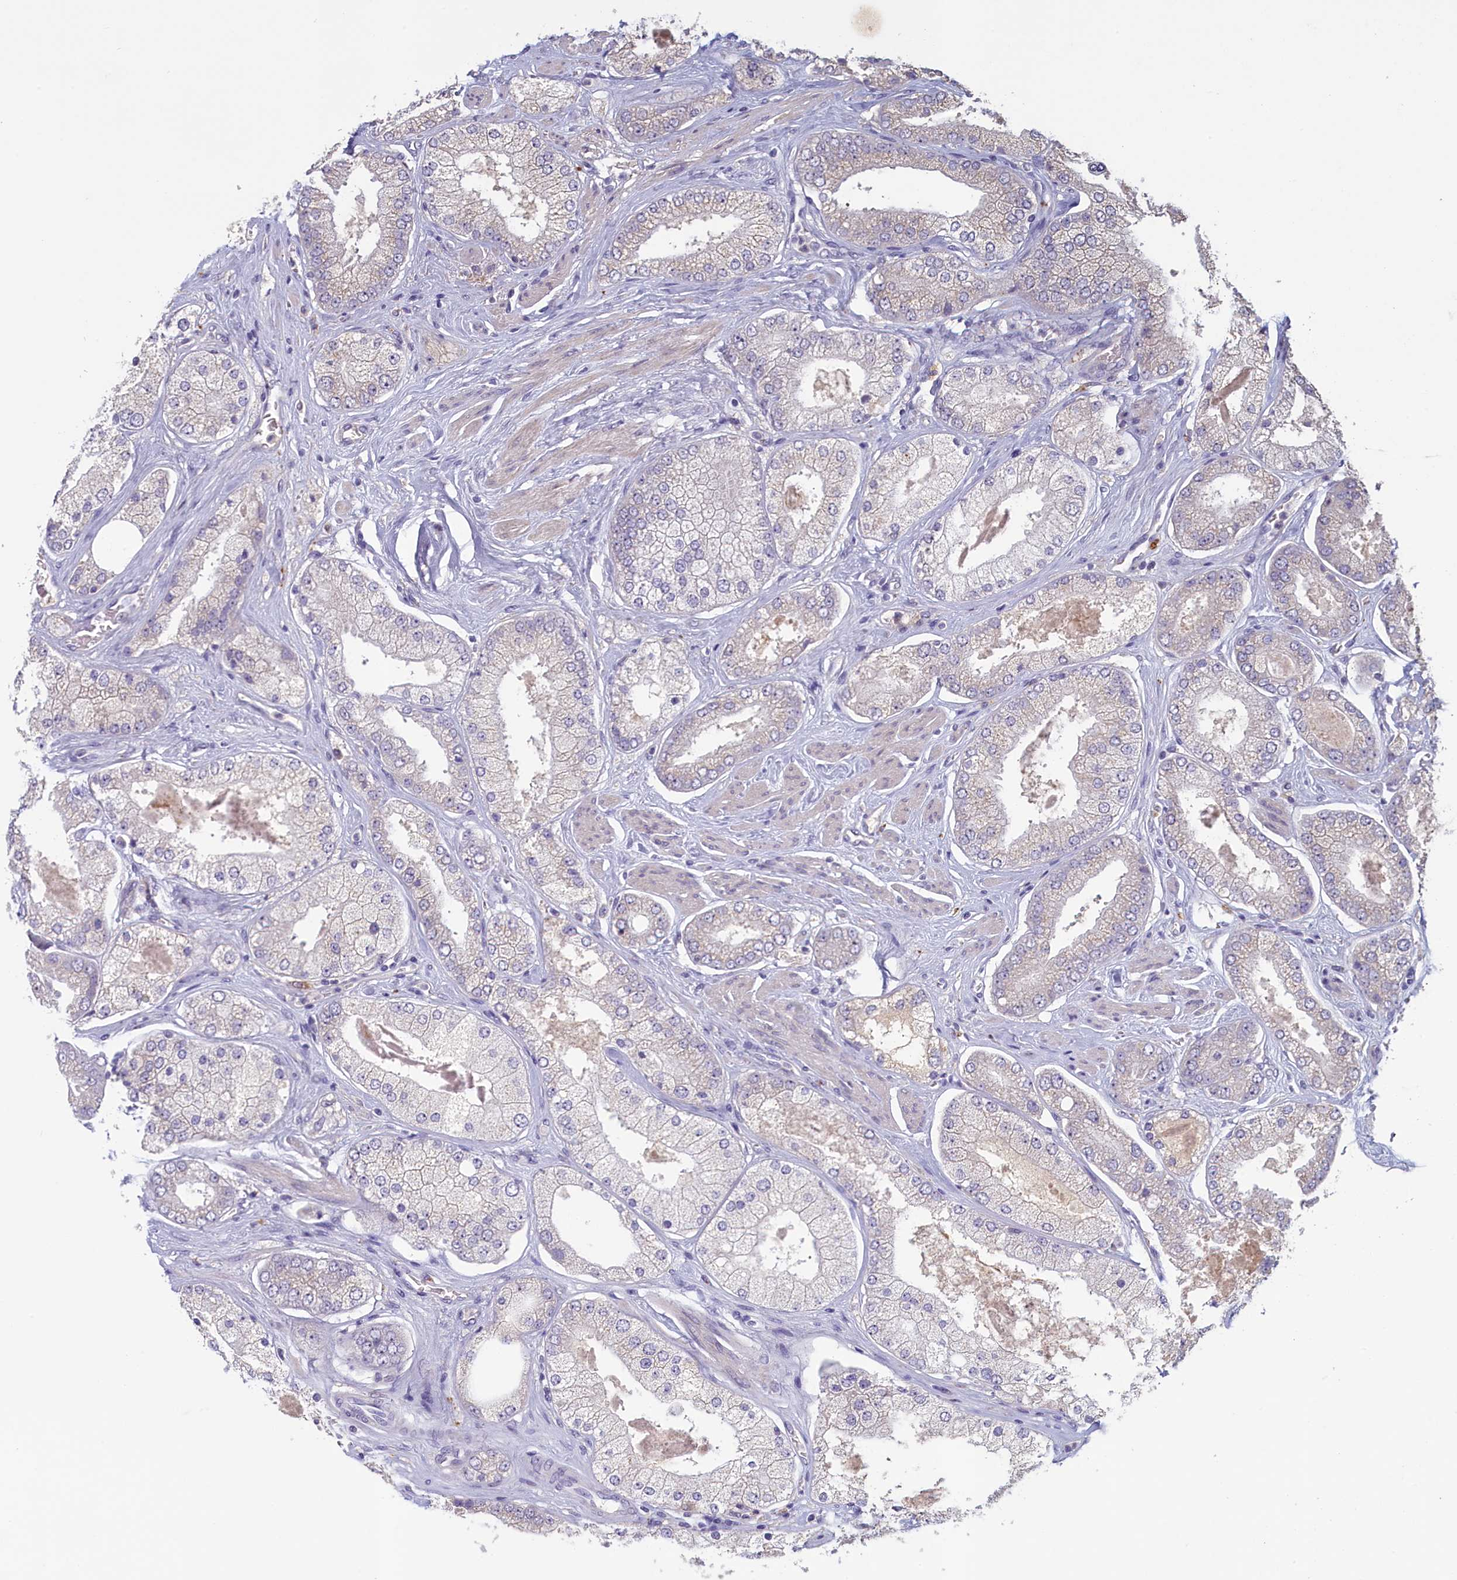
{"staining": {"intensity": "negative", "quantity": "none", "location": "none"}, "tissue": "prostate cancer", "cell_type": "Tumor cells", "image_type": "cancer", "snomed": [{"axis": "morphology", "description": "Adenocarcinoma, High grade"}, {"axis": "topography", "description": "Prostate"}], "caption": "DAB (3,3'-diaminobenzidine) immunohistochemical staining of adenocarcinoma (high-grade) (prostate) displays no significant expression in tumor cells.", "gene": "ATF7IP2", "patient": {"sex": "male", "age": 58}}